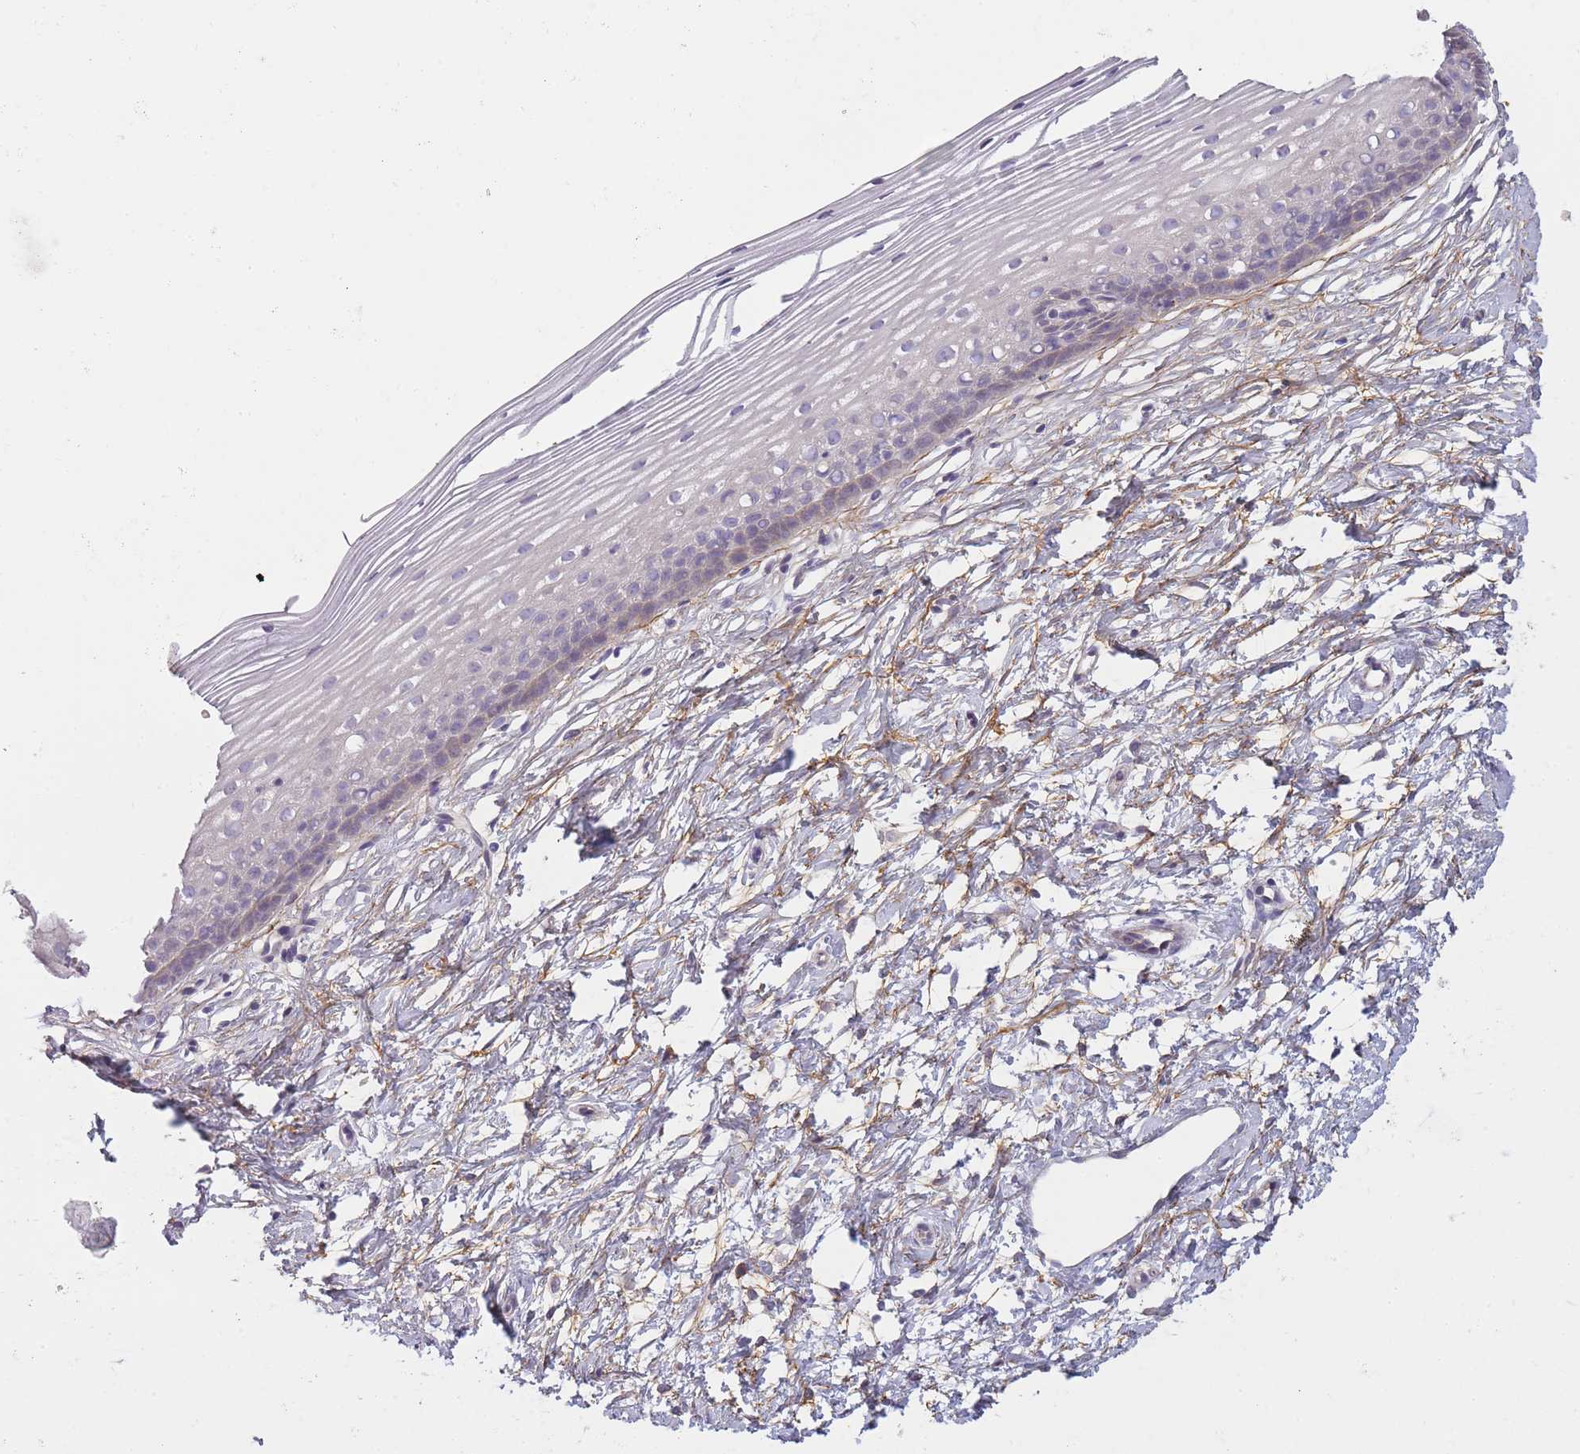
{"staining": {"intensity": "negative", "quantity": "none", "location": "none"}, "tissue": "cervix", "cell_type": "Glandular cells", "image_type": "normal", "snomed": [{"axis": "morphology", "description": "Normal tissue, NOS"}, {"axis": "topography", "description": "Cervix"}], "caption": "Benign cervix was stained to show a protein in brown. There is no significant positivity in glandular cells. (DAB (3,3'-diaminobenzidine) immunohistochemistry (IHC), high magnification).", "gene": "AP3M1", "patient": {"sex": "female", "age": 40}}